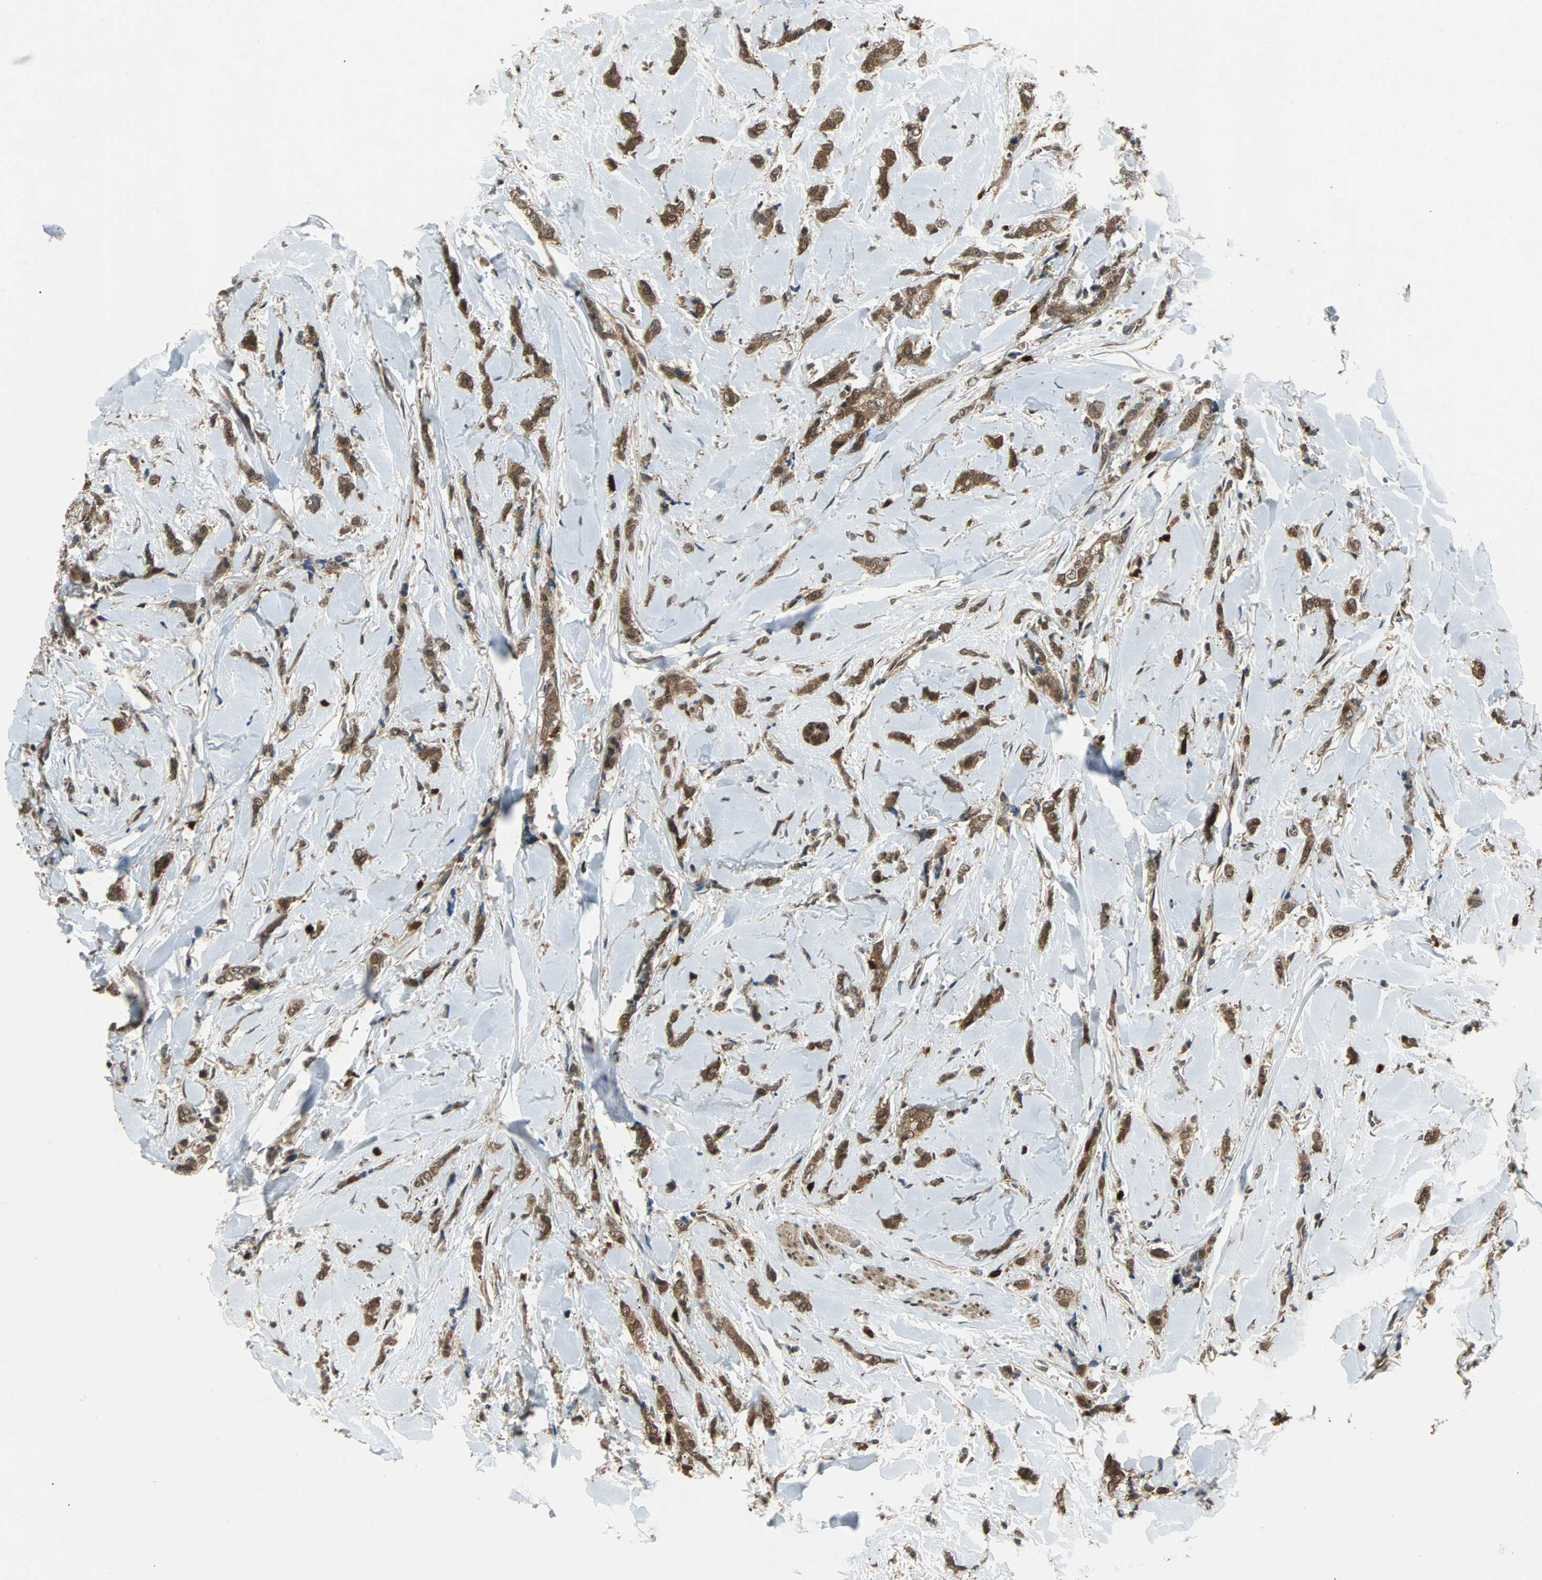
{"staining": {"intensity": "strong", "quantity": ">75%", "location": "cytoplasmic/membranous,nuclear"}, "tissue": "breast cancer", "cell_type": "Tumor cells", "image_type": "cancer", "snomed": [{"axis": "morphology", "description": "Lobular carcinoma"}, {"axis": "topography", "description": "Skin"}, {"axis": "topography", "description": "Breast"}], "caption": "Lobular carcinoma (breast) stained with DAB immunohistochemistry demonstrates high levels of strong cytoplasmic/membranous and nuclear expression in about >75% of tumor cells.", "gene": "PRDX6", "patient": {"sex": "female", "age": 46}}